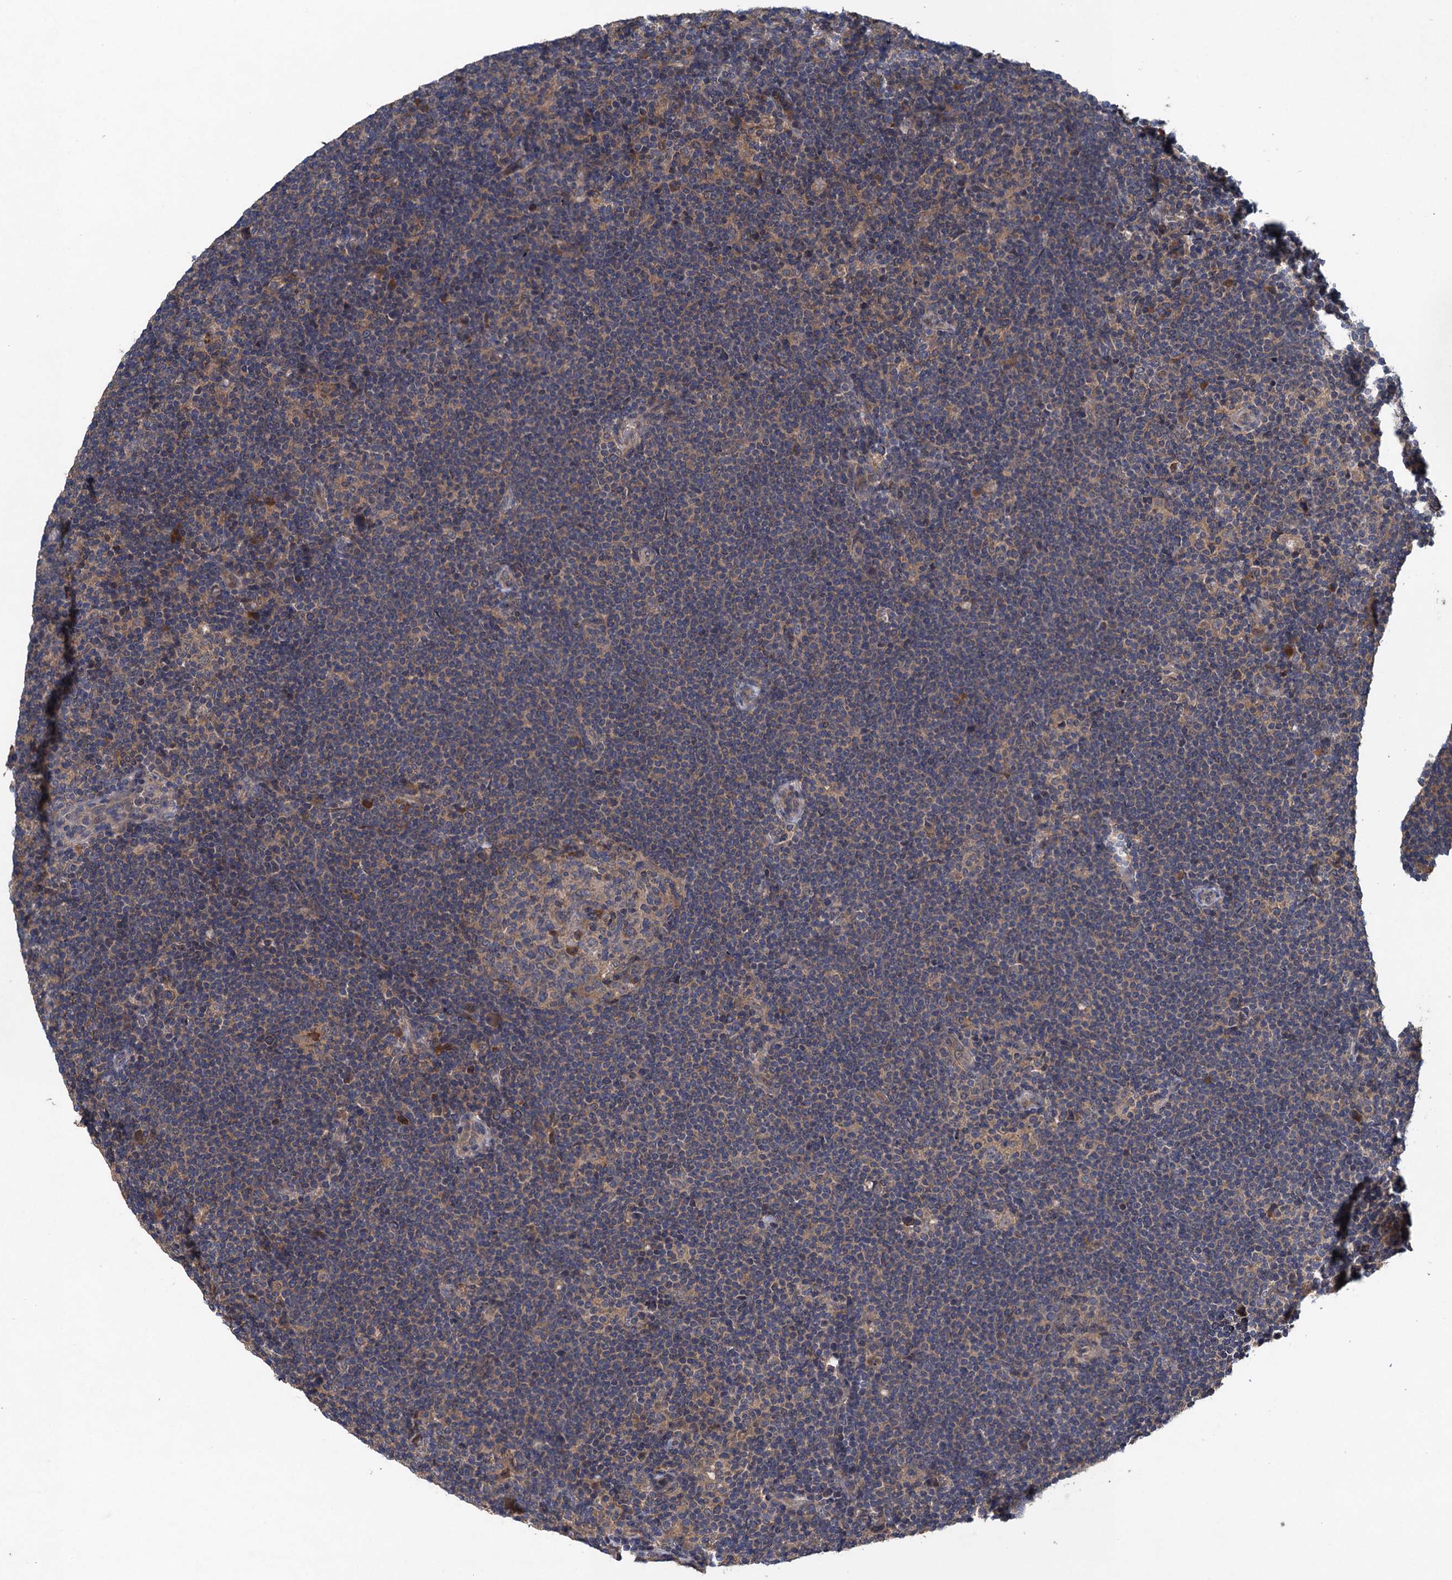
{"staining": {"intensity": "weak", "quantity": "25%-75%", "location": "cytoplasmic/membranous"}, "tissue": "lymphoma", "cell_type": "Tumor cells", "image_type": "cancer", "snomed": [{"axis": "morphology", "description": "Hodgkin's disease, NOS"}, {"axis": "topography", "description": "Lymph node"}], "caption": "Lymphoma stained with a brown dye demonstrates weak cytoplasmic/membranous positive staining in about 25%-75% of tumor cells.", "gene": "CNTN5", "patient": {"sex": "female", "age": 57}}